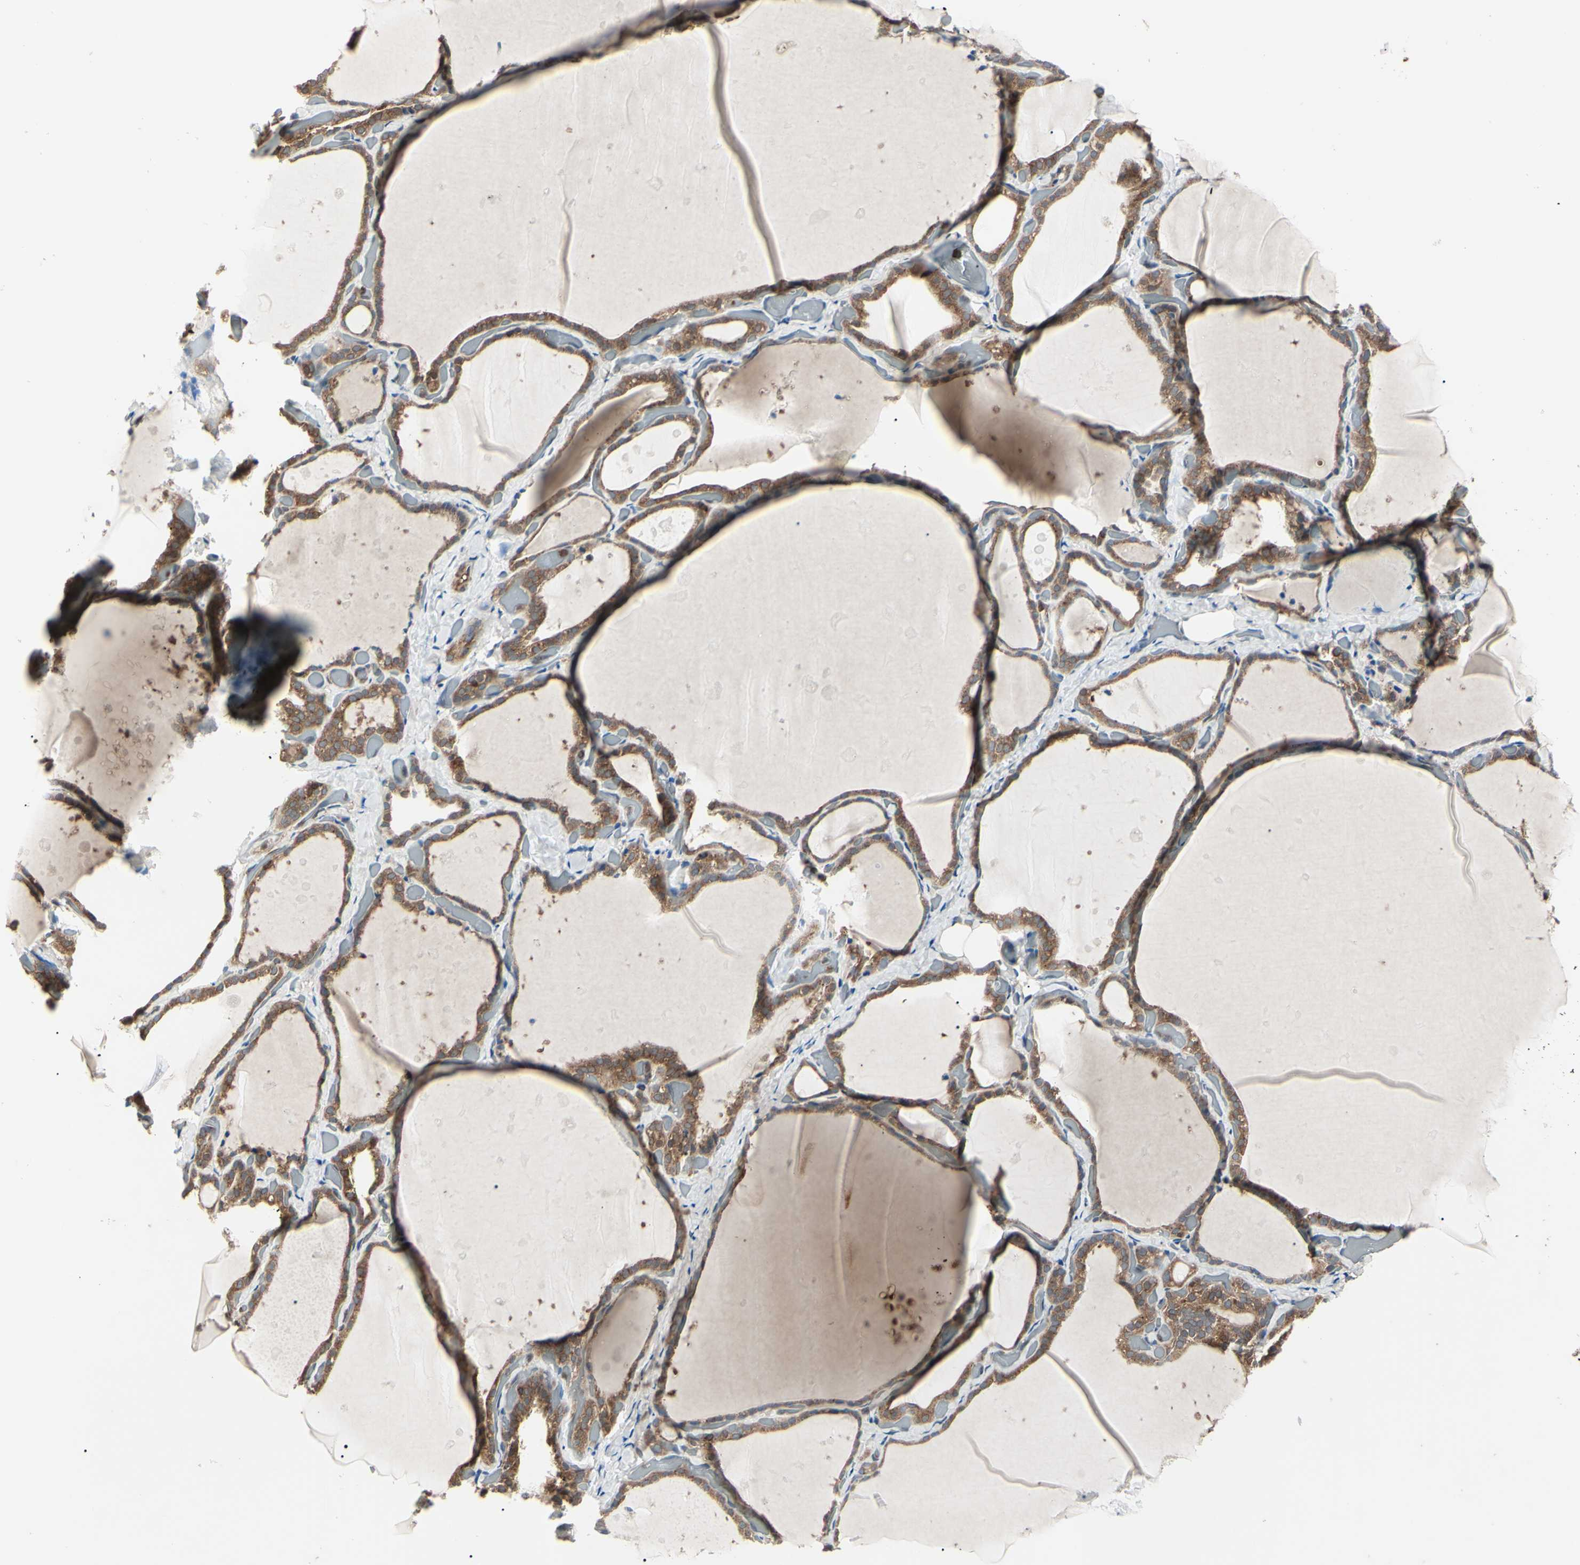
{"staining": {"intensity": "moderate", "quantity": ">75%", "location": "cytoplasmic/membranous"}, "tissue": "thyroid gland", "cell_type": "Glandular cells", "image_type": "normal", "snomed": [{"axis": "morphology", "description": "Normal tissue, NOS"}, {"axis": "topography", "description": "Thyroid gland"}], "caption": "Glandular cells demonstrate moderate cytoplasmic/membranous positivity in about >75% of cells in normal thyroid gland.", "gene": "MAPRE1", "patient": {"sex": "female", "age": 44}}